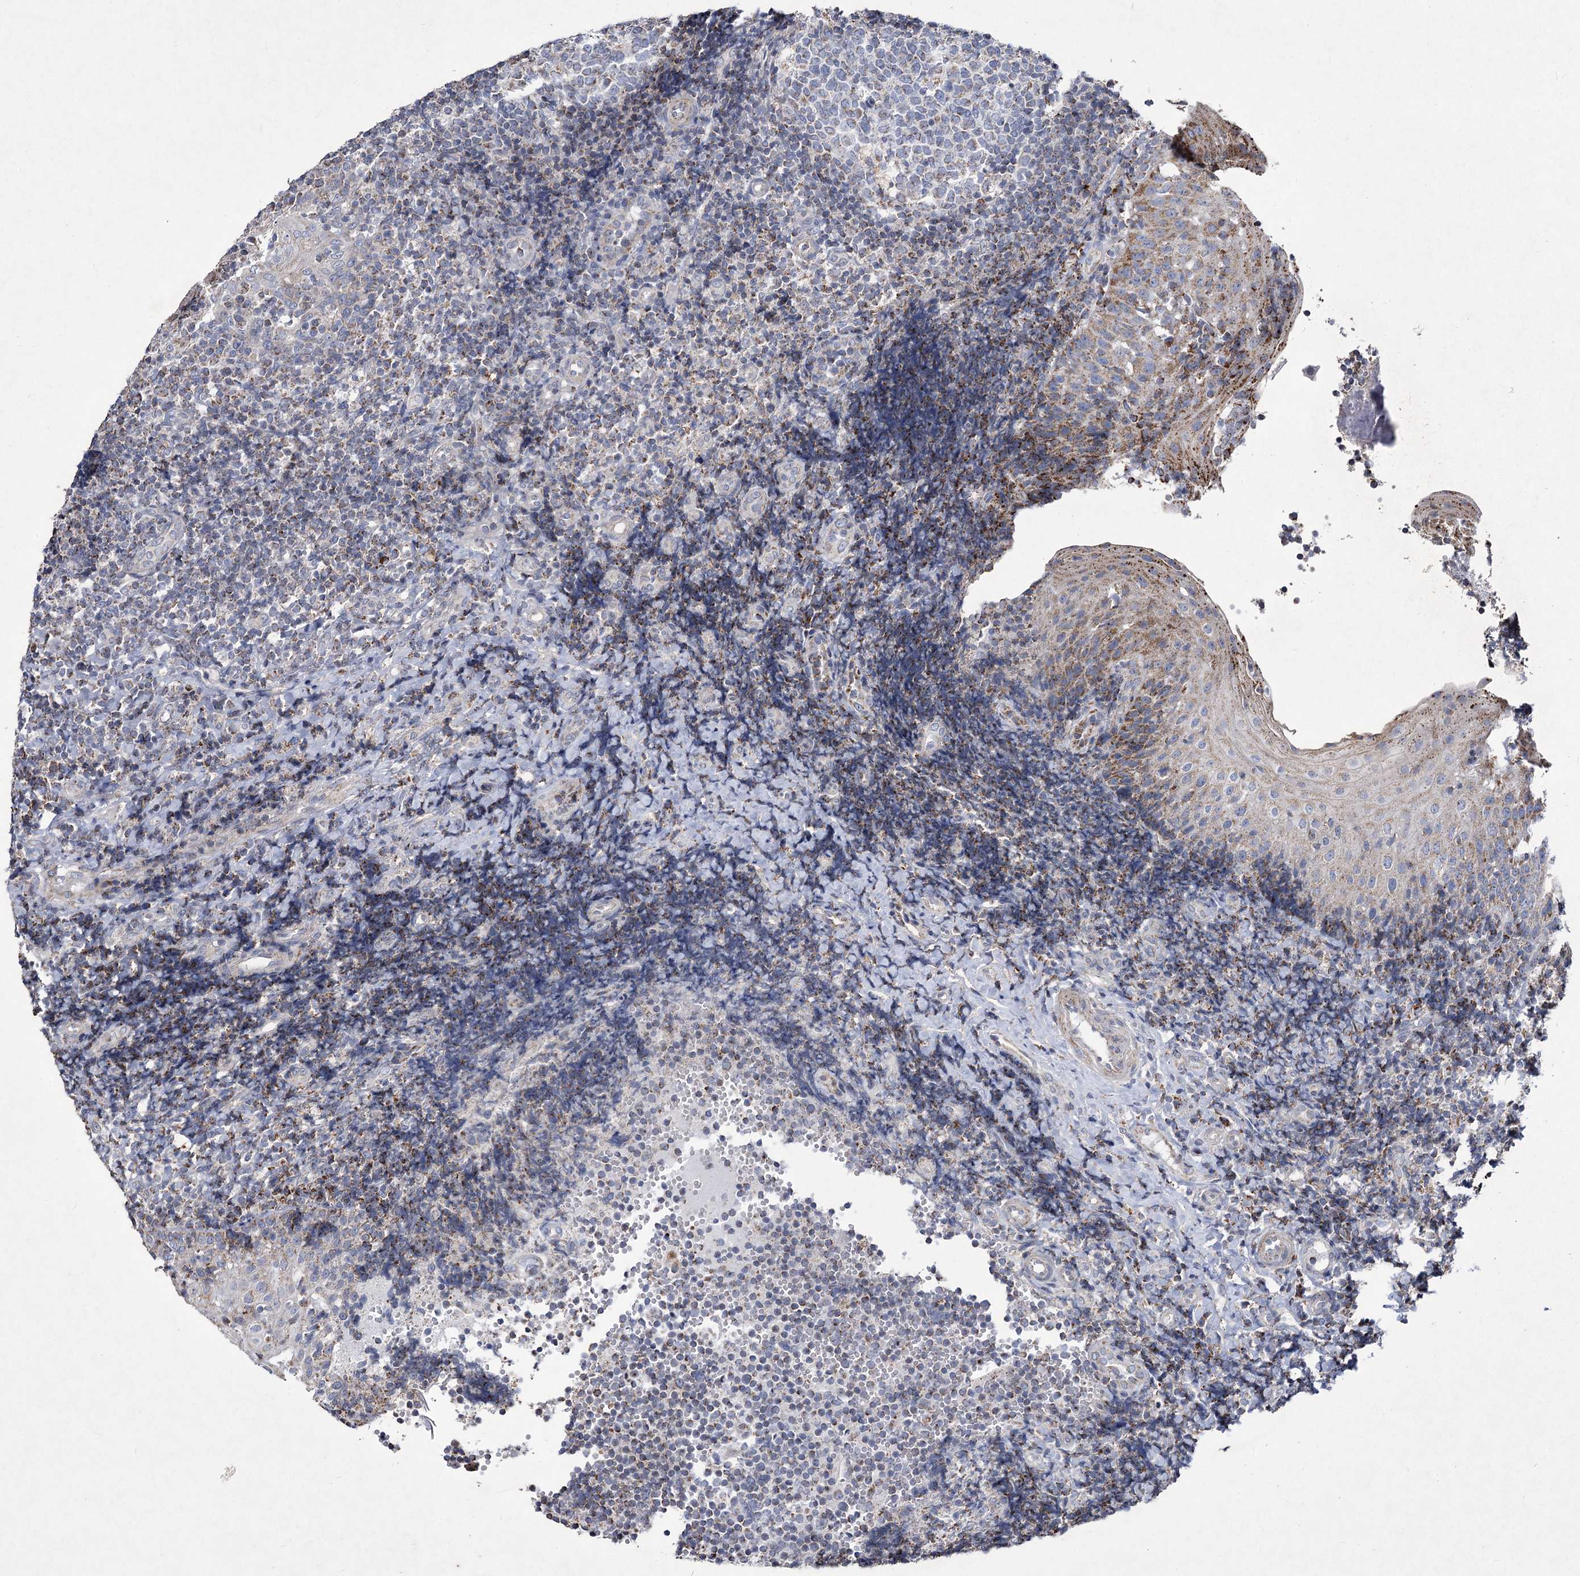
{"staining": {"intensity": "weak", "quantity": "25%-75%", "location": "cytoplasmic/membranous"}, "tissue": "tonsil", "cell_type": "Germinal center cells", "image_type": "normal", "snomed": [{"axis": "morphology", "description": "Normal tissue, NOS"}, {"axis": "topography", "description": "Tonsil"}], "caption": "DAB immunohistochemical staining of normal tonsil demonstrates weak cytoplasmic/membranous protein expression in approximately 25%-75% of germinal center cells.", "gene": "PDHB", "patient": {"sex": "female", "age": 40}}